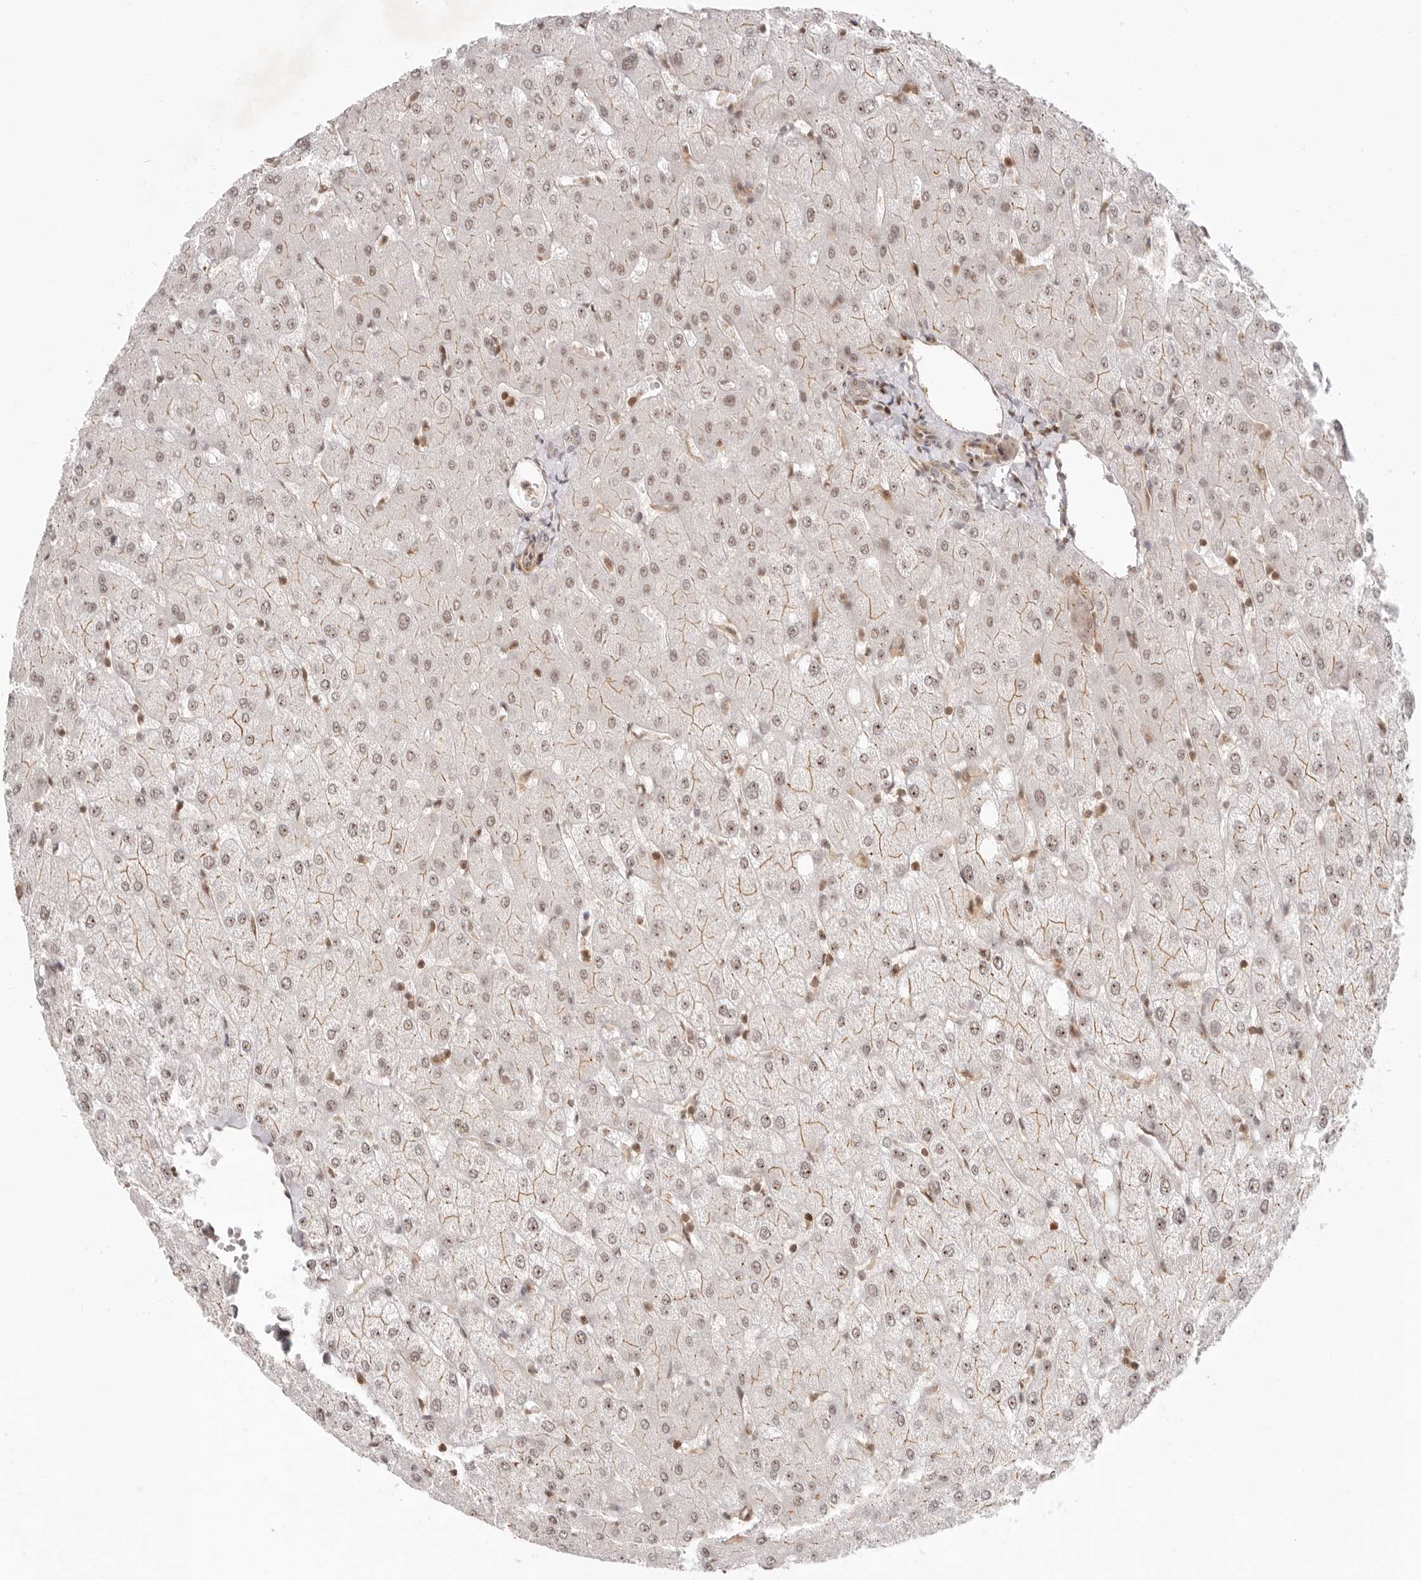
{"staining": {"intensity": "weak", "quantity": "<25%", "location": "nuclear"}, "tissue": "liver", "cell_type": "Cholangiocytes", "image_type": "normal", "snomed": [{"axis": "morphology", "description": "Normal tissue, NOS"}, {"axis": "topography", "description": "Liver"}], "caption": "Cholangiocytes show no significant protein staining in benign liver.", "gene": "BAP1", "patient": {"sex": "female", "age": 54}}